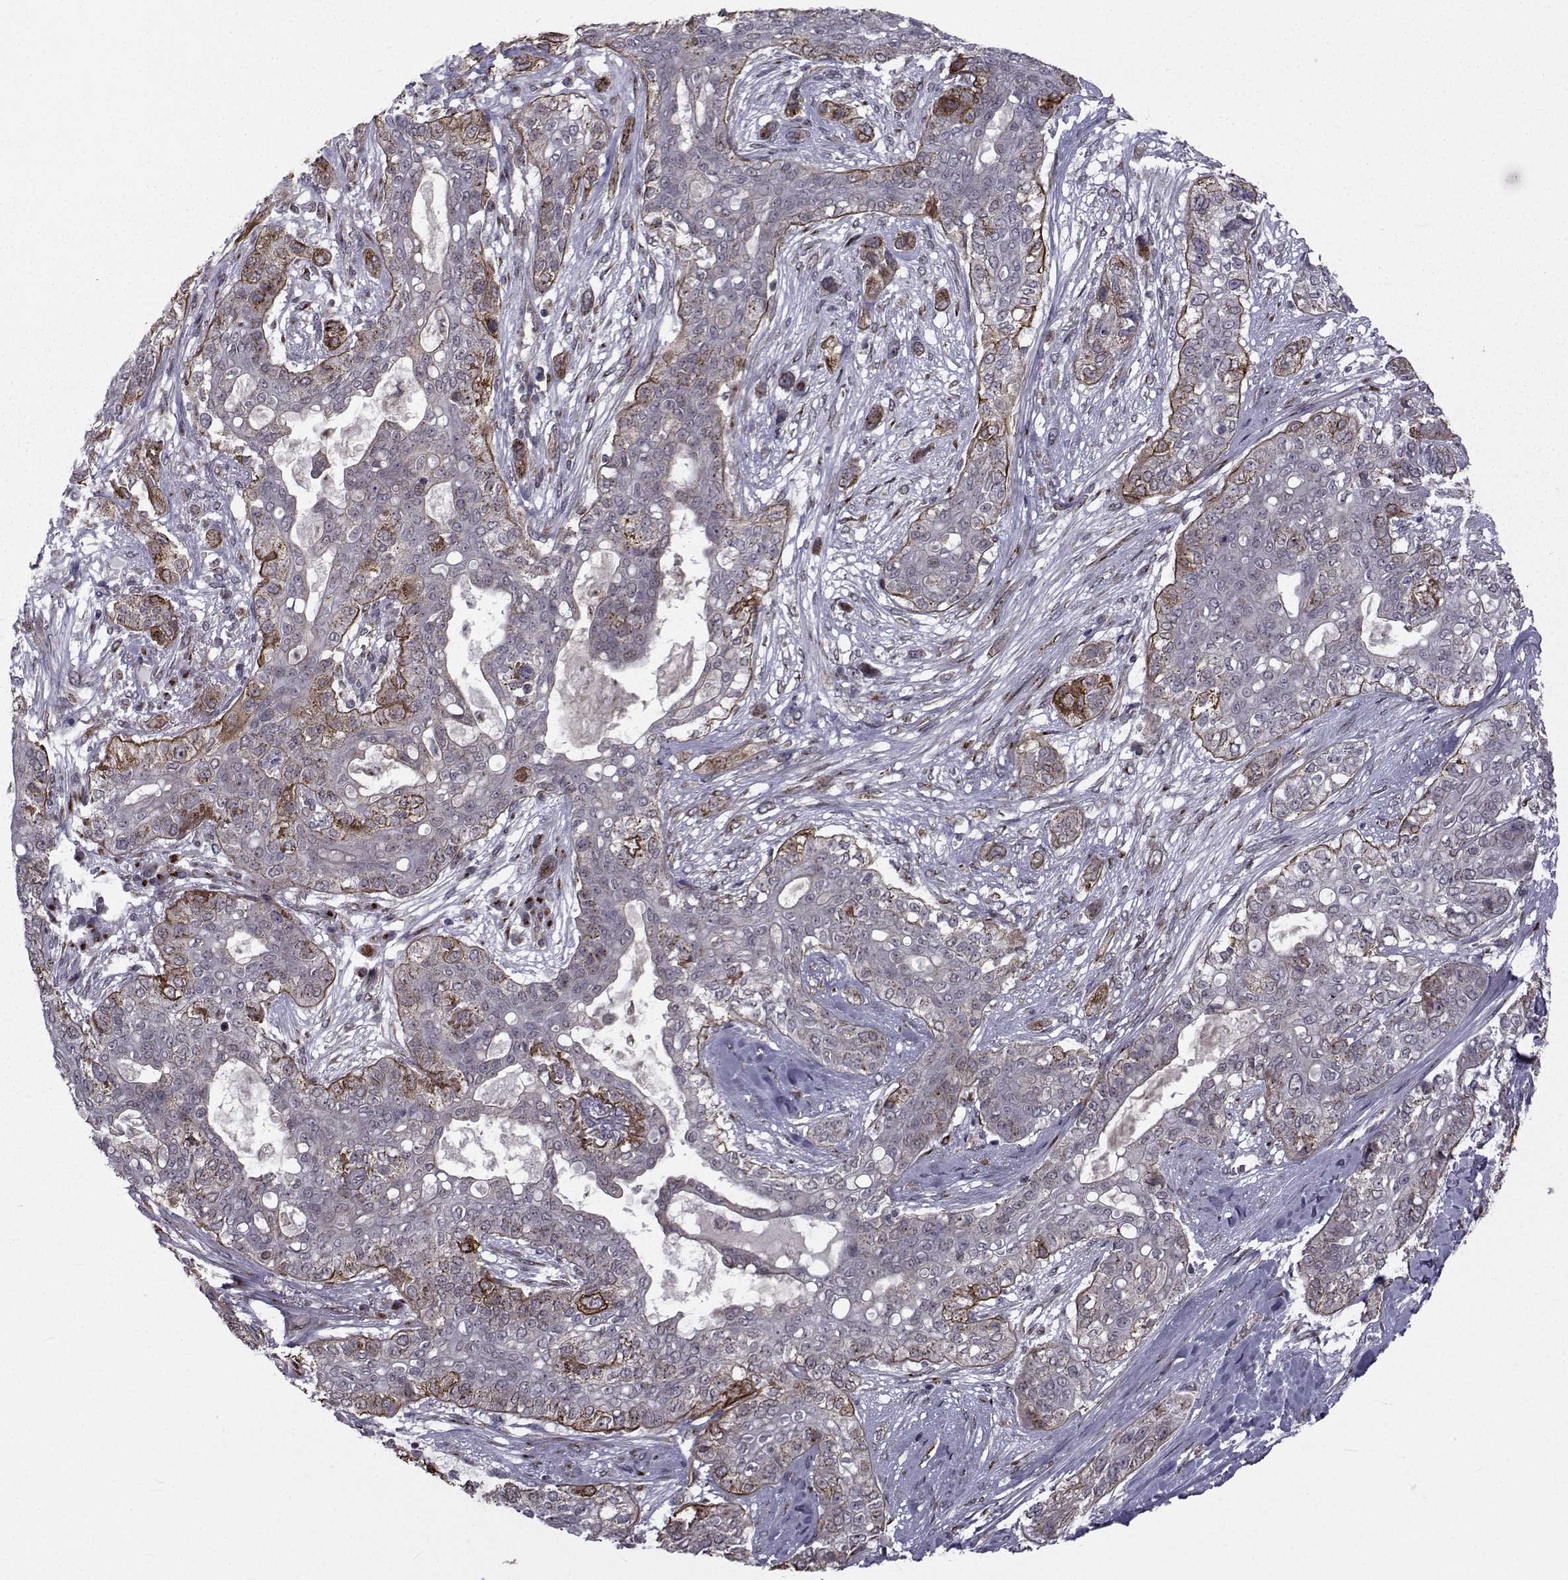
{"staining": {"intensity": "moderate", "quantity": "<25%", "location": "cytoplasmic/membranous"}, "tissue": "lung cancer", "cell_type": "Tumor cells", "image_type": "cancer", "snomed": [{"axis": "morphology", "description": "Squamous cell carcinoma, NOS"}, {"axis": "topography", "description": "Lung"}], "caption": "Protein expression analysis of lung cancer displays moderate cytoplasmic/membranous positivity in approximately <25% of tumor cells.", "gene": "ATP6V1C2", "patient": {"sex": "female", "age": 70}}